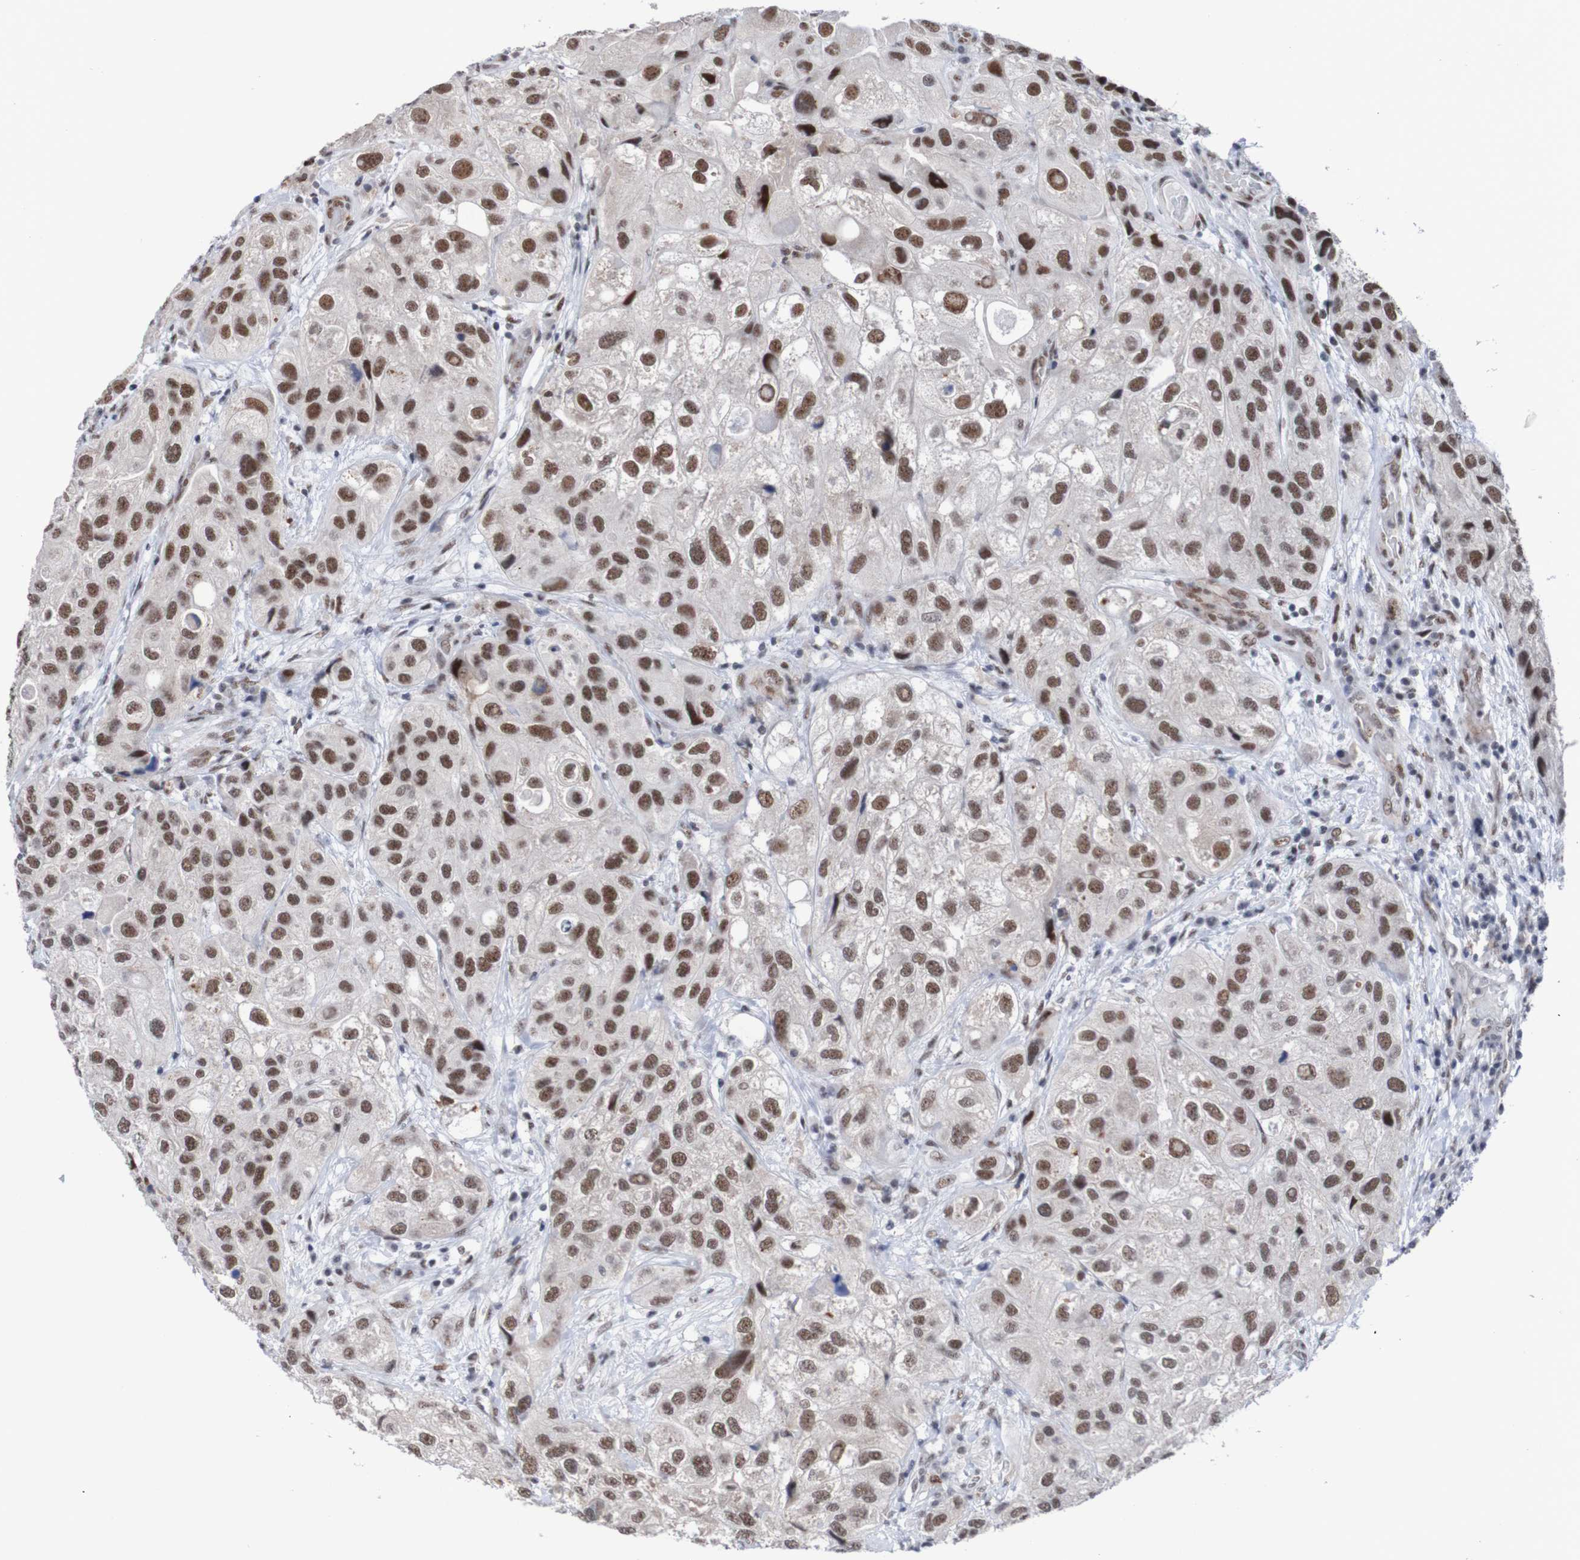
{"staining": {"intensity": "strong", "quantity": ">75%", "location": "nuclear"}, "tissue": "urothelial cancer", "cell_type": "Tumor cells", "image_type": "cancer", "snomed": [{"axis": "morphology", "description": "Urothelial carcinoma, High grade"}, {"axis": "topography", "description": "Urinary bladder"}], "caption": "Tumor cells reveal strong nuclear expression in about >75% of cells in urothelial cancer.", "gene": "CDC5L", "patient": {"sex": "female", "age": 64}}